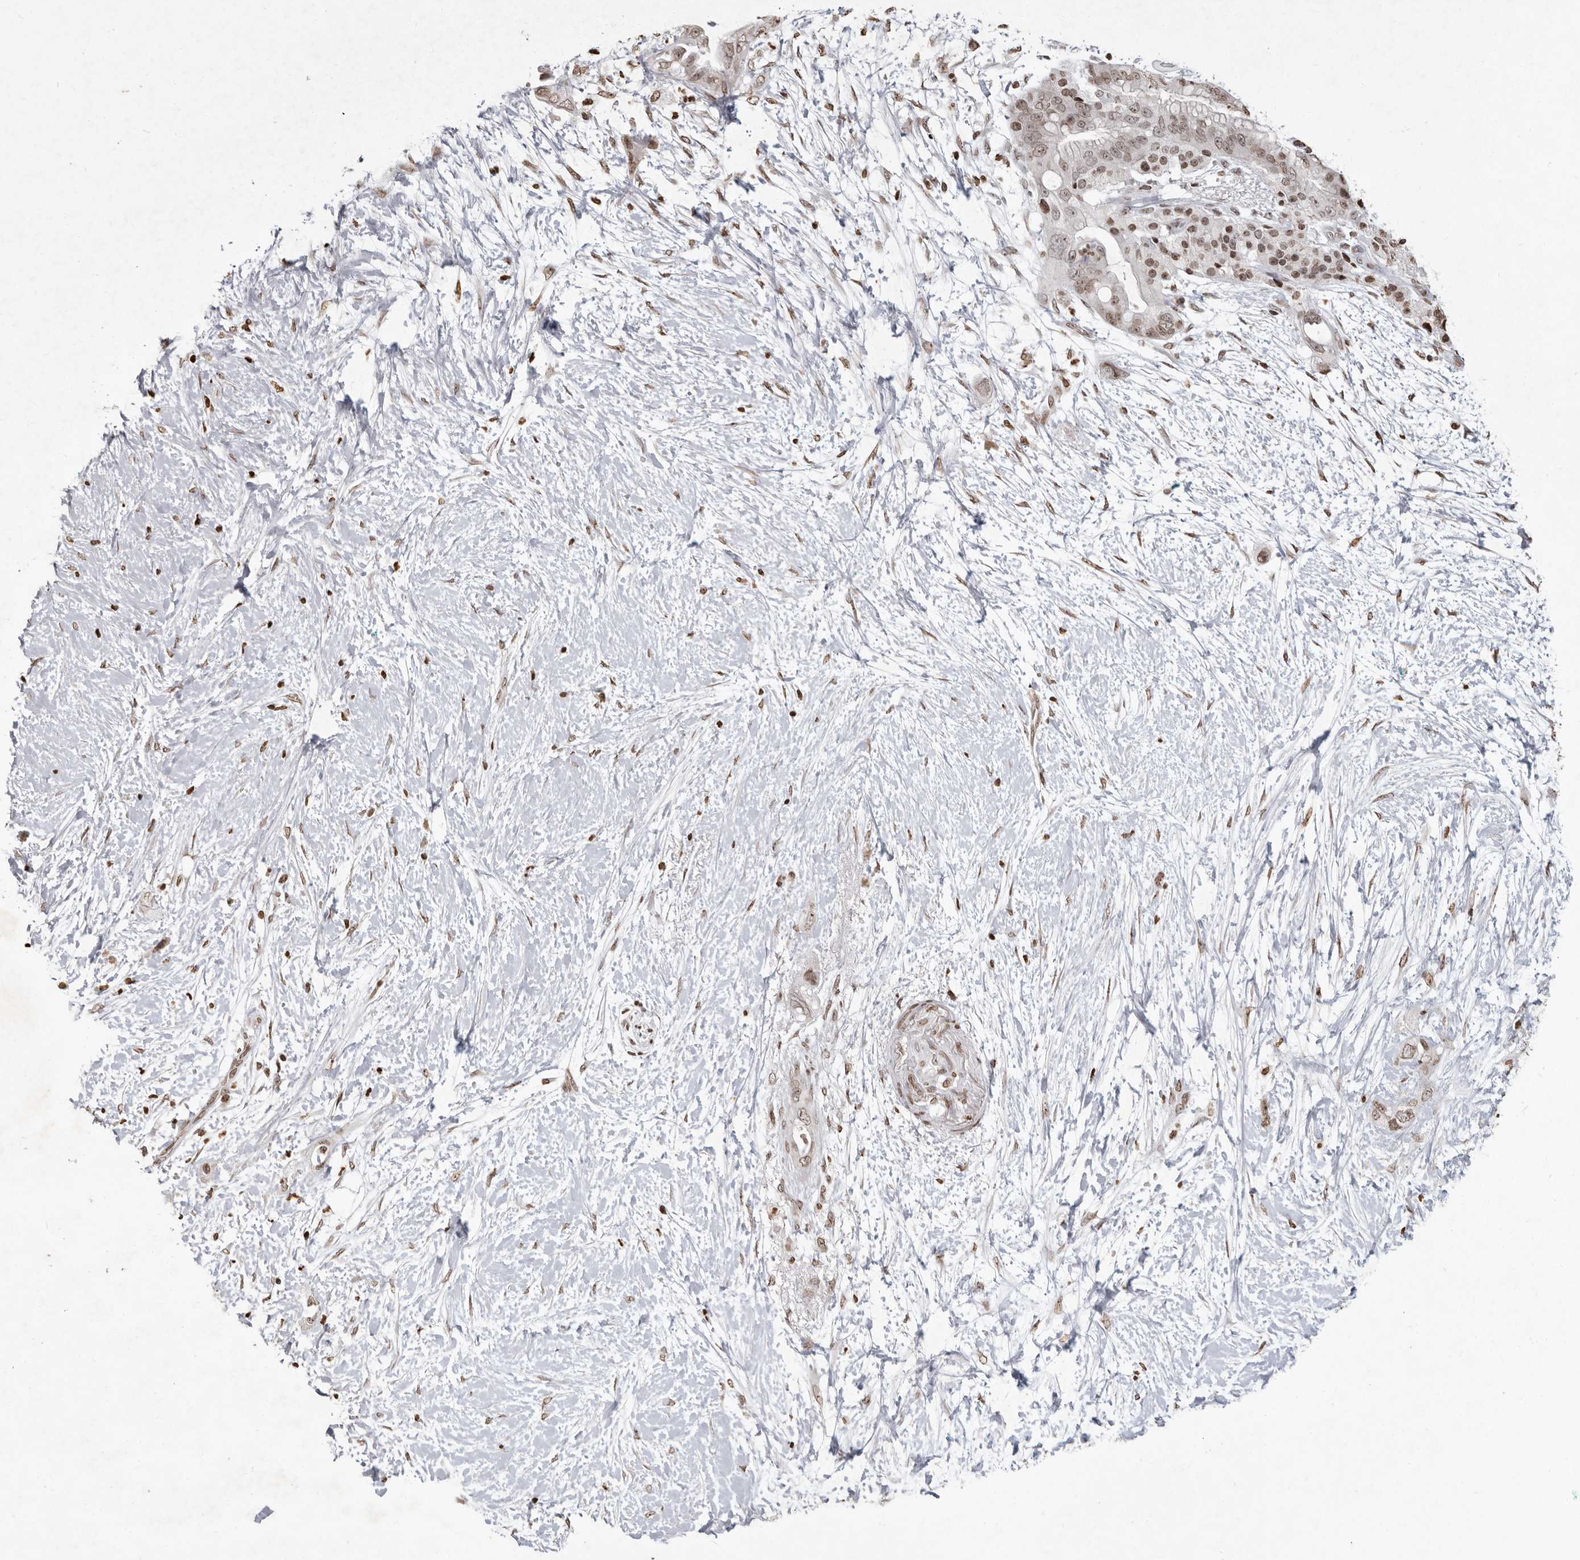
{"staining": {"intensity": "weak", "quantity": ">75%", "location": "nuclear"}, "tissue": "pancreatic cancer", "cell_type": "Tumor cells", "image_type": "cancer", "snomed": [{"axis": "morphology", "description": "Adenocarcinoma, NOS"}, {"axis": "topography", "description": "Pancreas"}], "caption": "A photomicrograph of pancreatic cancer (adenocarcinoma) stained for a protein displays weak nuclear brown staining in tumor cells. Nuclei are stained in blue.", "gene": "WDR45", "patient": {"sex": "male", "age": 53}}